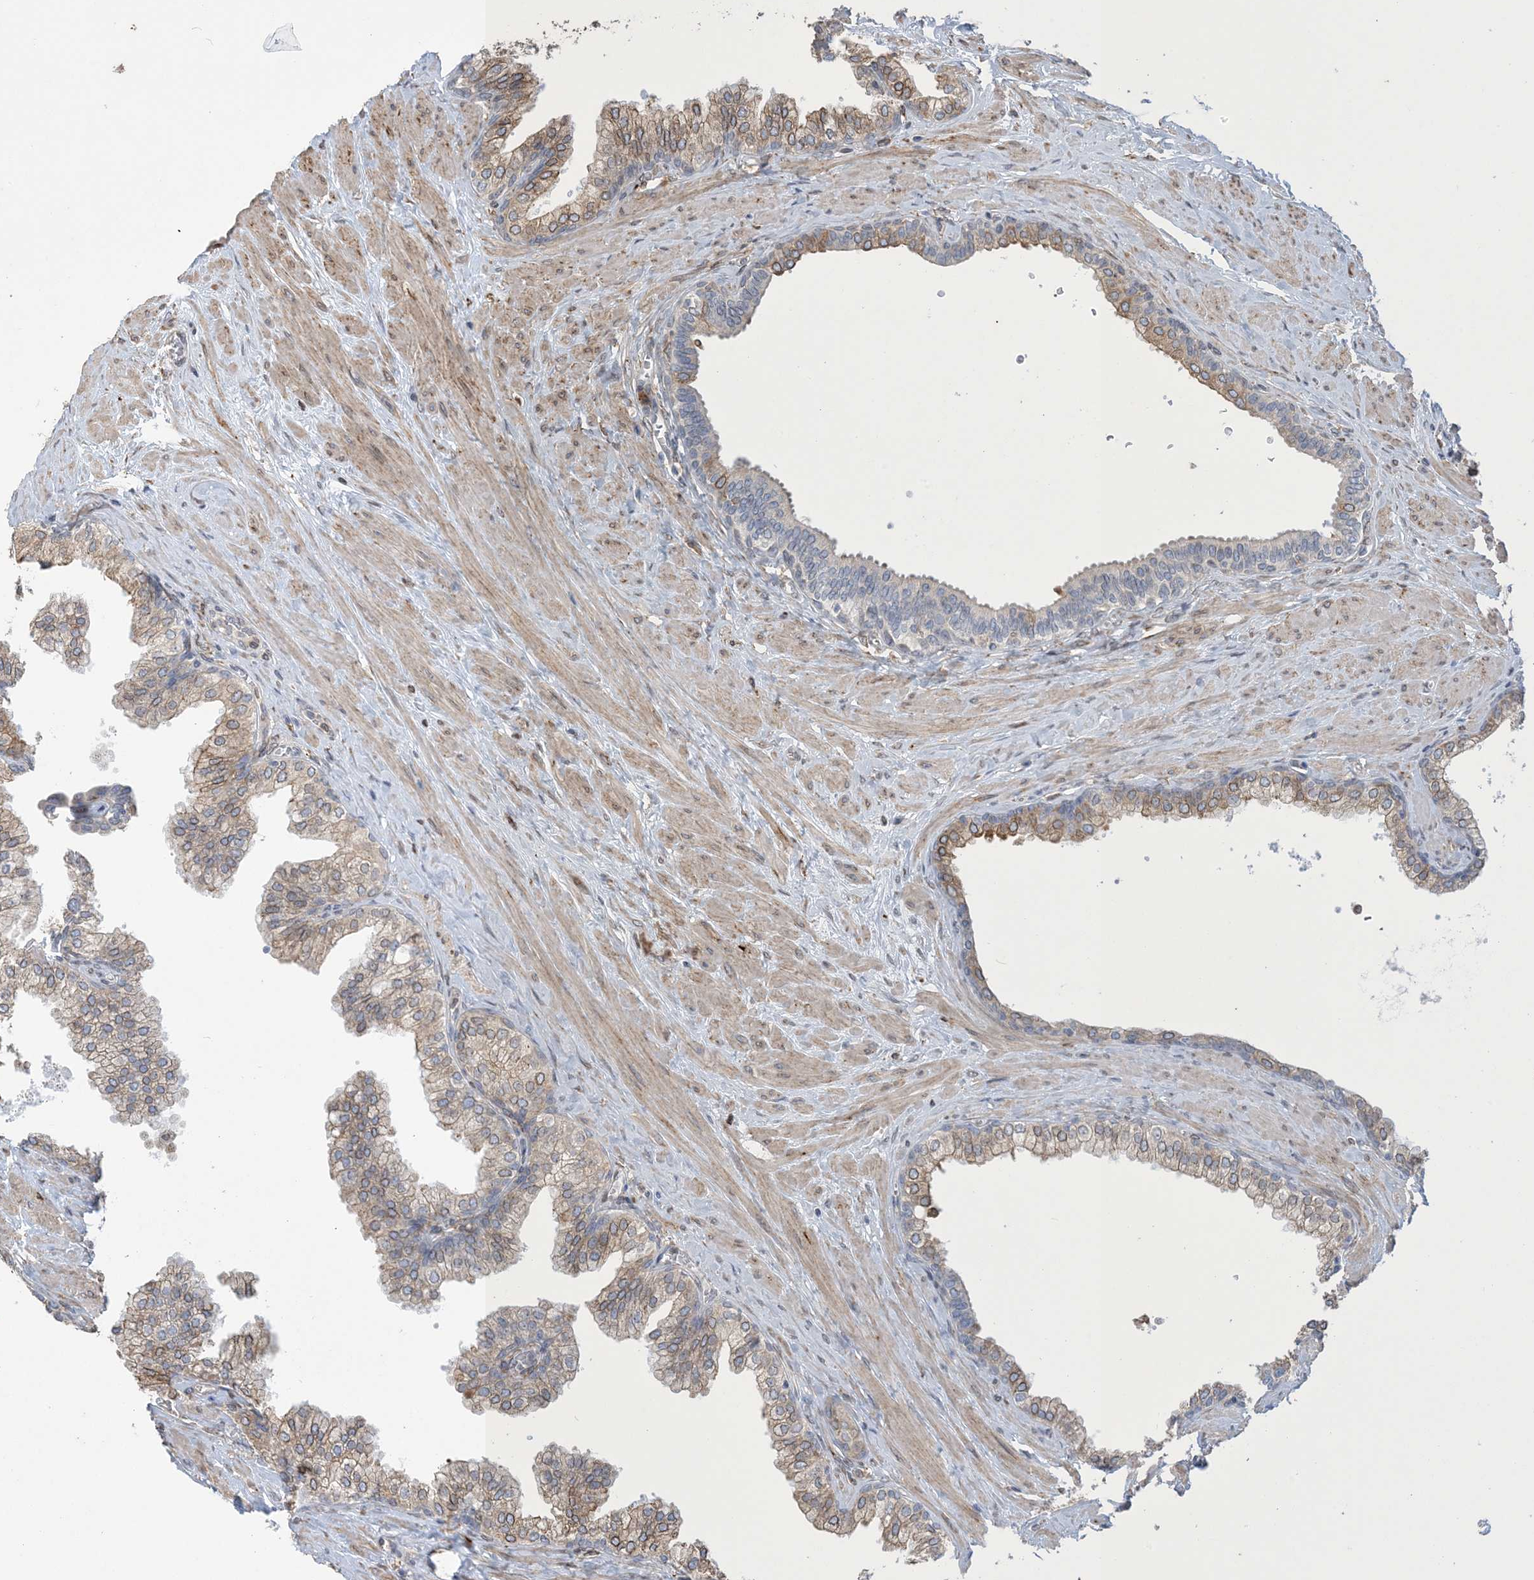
{"staining": {"intensity": "weak", "quantity": "25%-75%", "location": "cytoplasmic/membranous"}, "tissue": "prostate", "cell_type": "Glandular cells", "image_type": "normal", "snomed": [{"axis": "morphology", "description": "Normal tissue, NOS"}, {"axis": "morphology", "description": "Urothelial carcinoma, Low grade"}, {"axis": "topography", "description": "Urinary bladder"}, {"axis": "topography", "description": "Prostate"}], "caption": "Protein expression analysis of benign prostate shows weak cytoplasmic/membranous expression in about 25%-75% of glandular cells.", "gene": "SHANK1", "patient": {"sex": "male", "age": 60}}